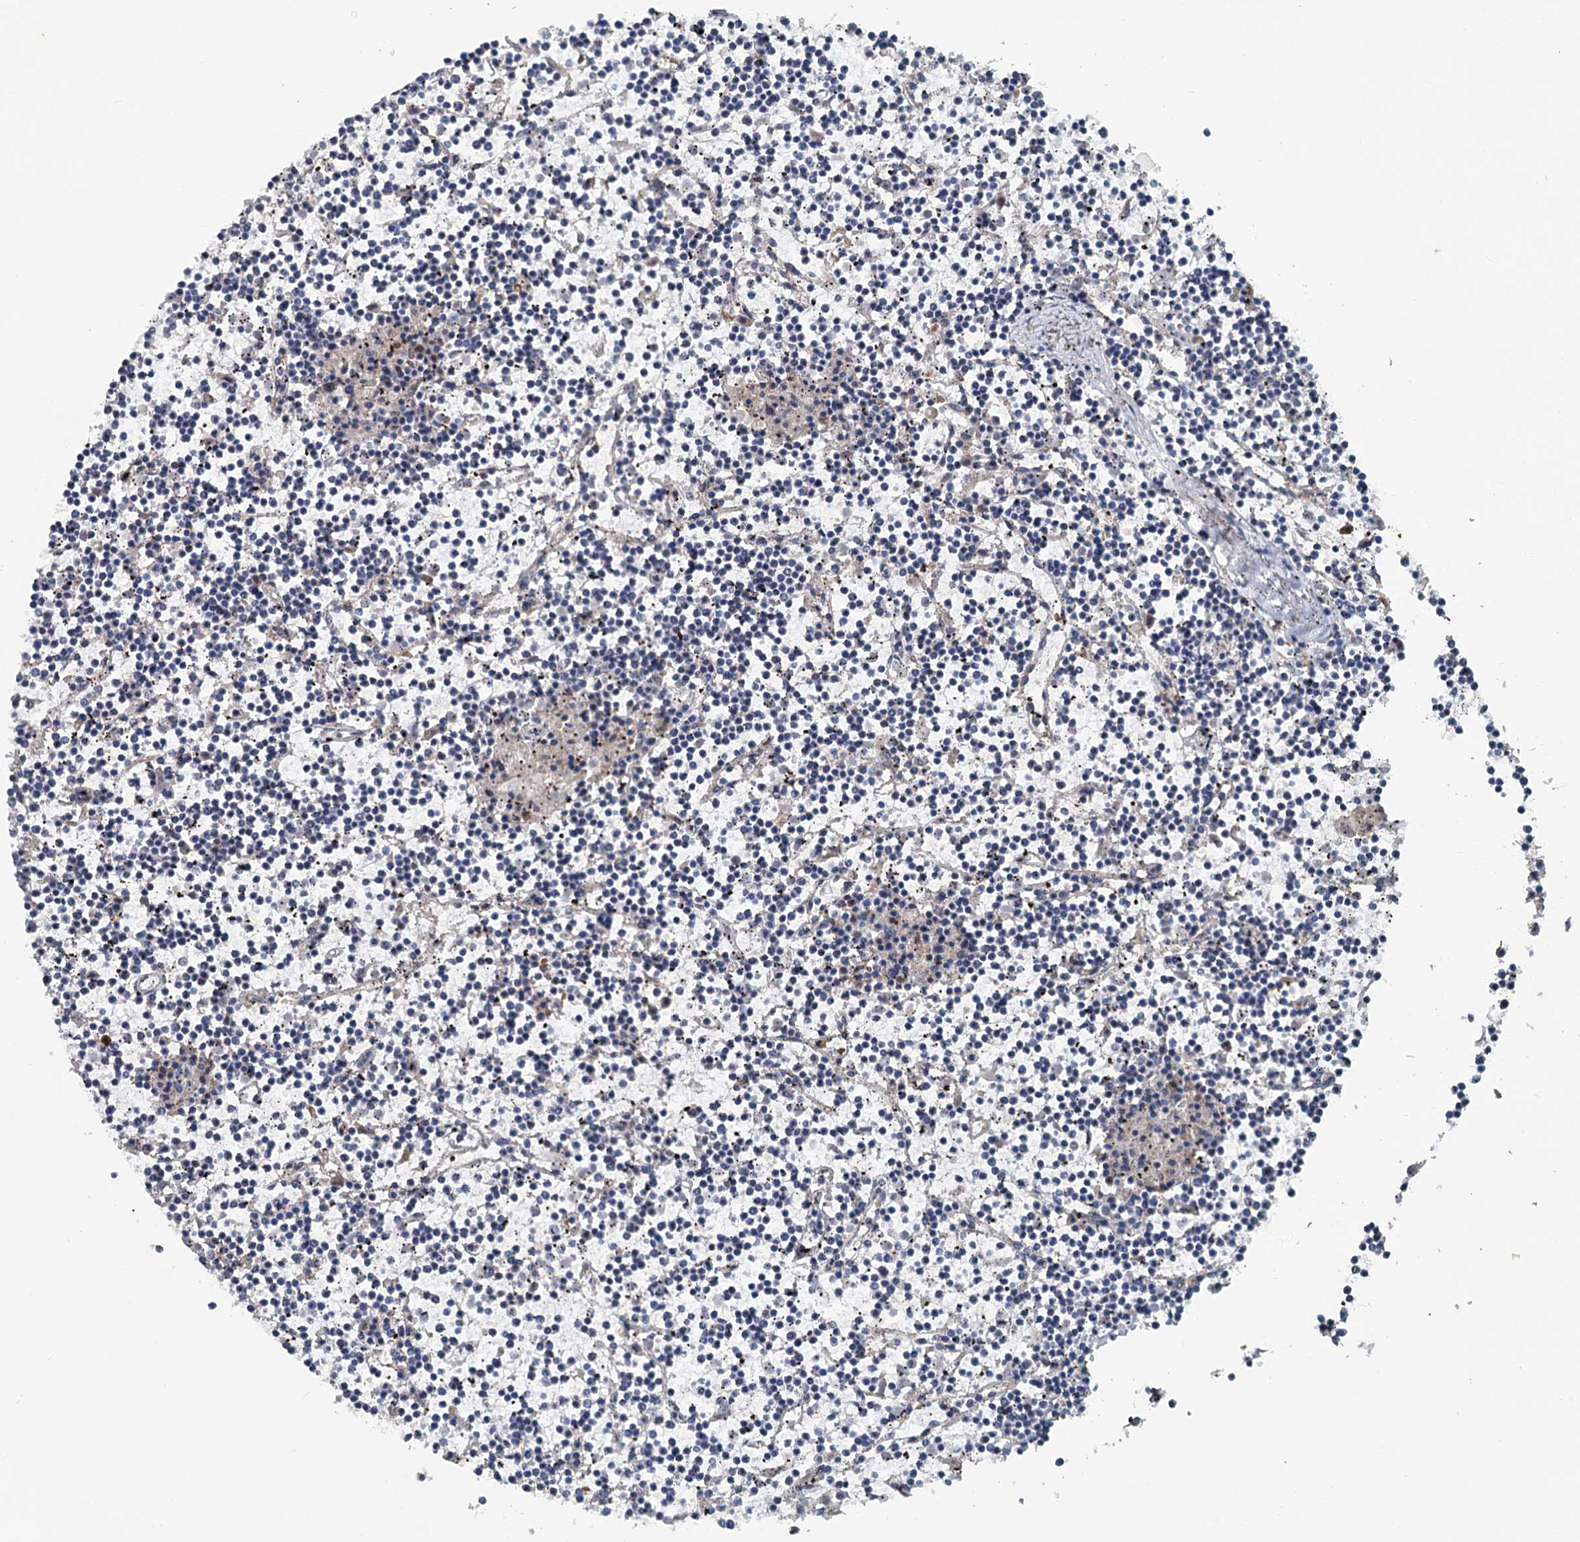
{"staining": {"intensity": "negative", "quantity": "none", "location": "none"}, "tissue": "lymphoma", "cell_type": "Tumor cells", "image_type": "cancer", "snomed": [{"axis": "morphology", "description": "Malignant lymphoma, non-Hodgkin's type, Low grade"}, {"axis": "topography", "description": "Spleen"}], "caption": "Human low-grade malignant lymphoma, non-Hodgkin's type stained for a protein using IHC demonstrates no expression in tumor cells.", "gene": "TEDC1", "patient": {"sex": "female", "age": 19}}